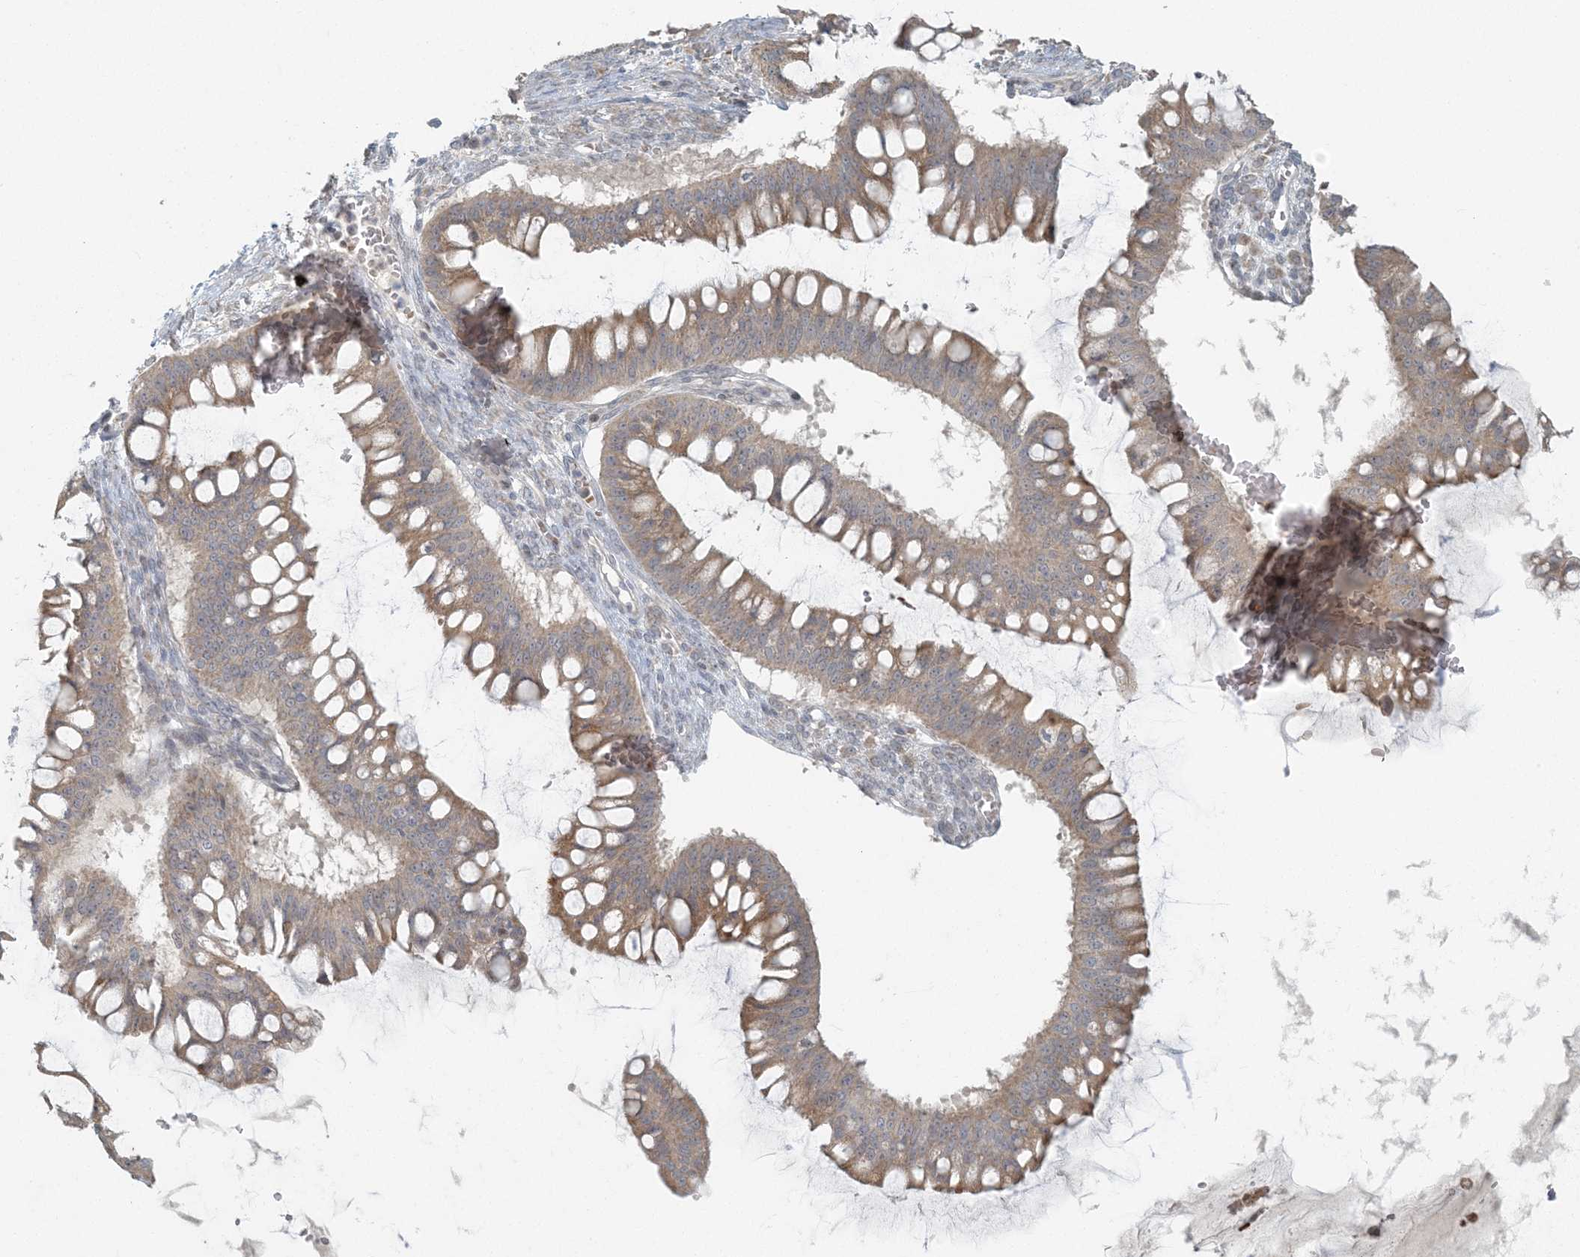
{"staining": {"intensity": "moderate", "quantity": ">75%", "location": "cytoplasmic/membranous"}, "tissue": "ovarian cancer", "cell_type": "Tumor cells", "image_type": "cancer", "snomed": [{"axis": "morphology", "description": "Cystadenocarcinoma, mucinous, NOS"}, {"axis": "topography", "description": "Ovary"}], "caption": "This photomicrograph shows IHC staining of ovarian cancer (mucinous cystadenocarcinoma), with medium moderate cytoplasmic/membranous expression in approximately >75% of tumor cells.", "gene": "CTDNEP1", "patient": {"sex": "female", "age": 73}}